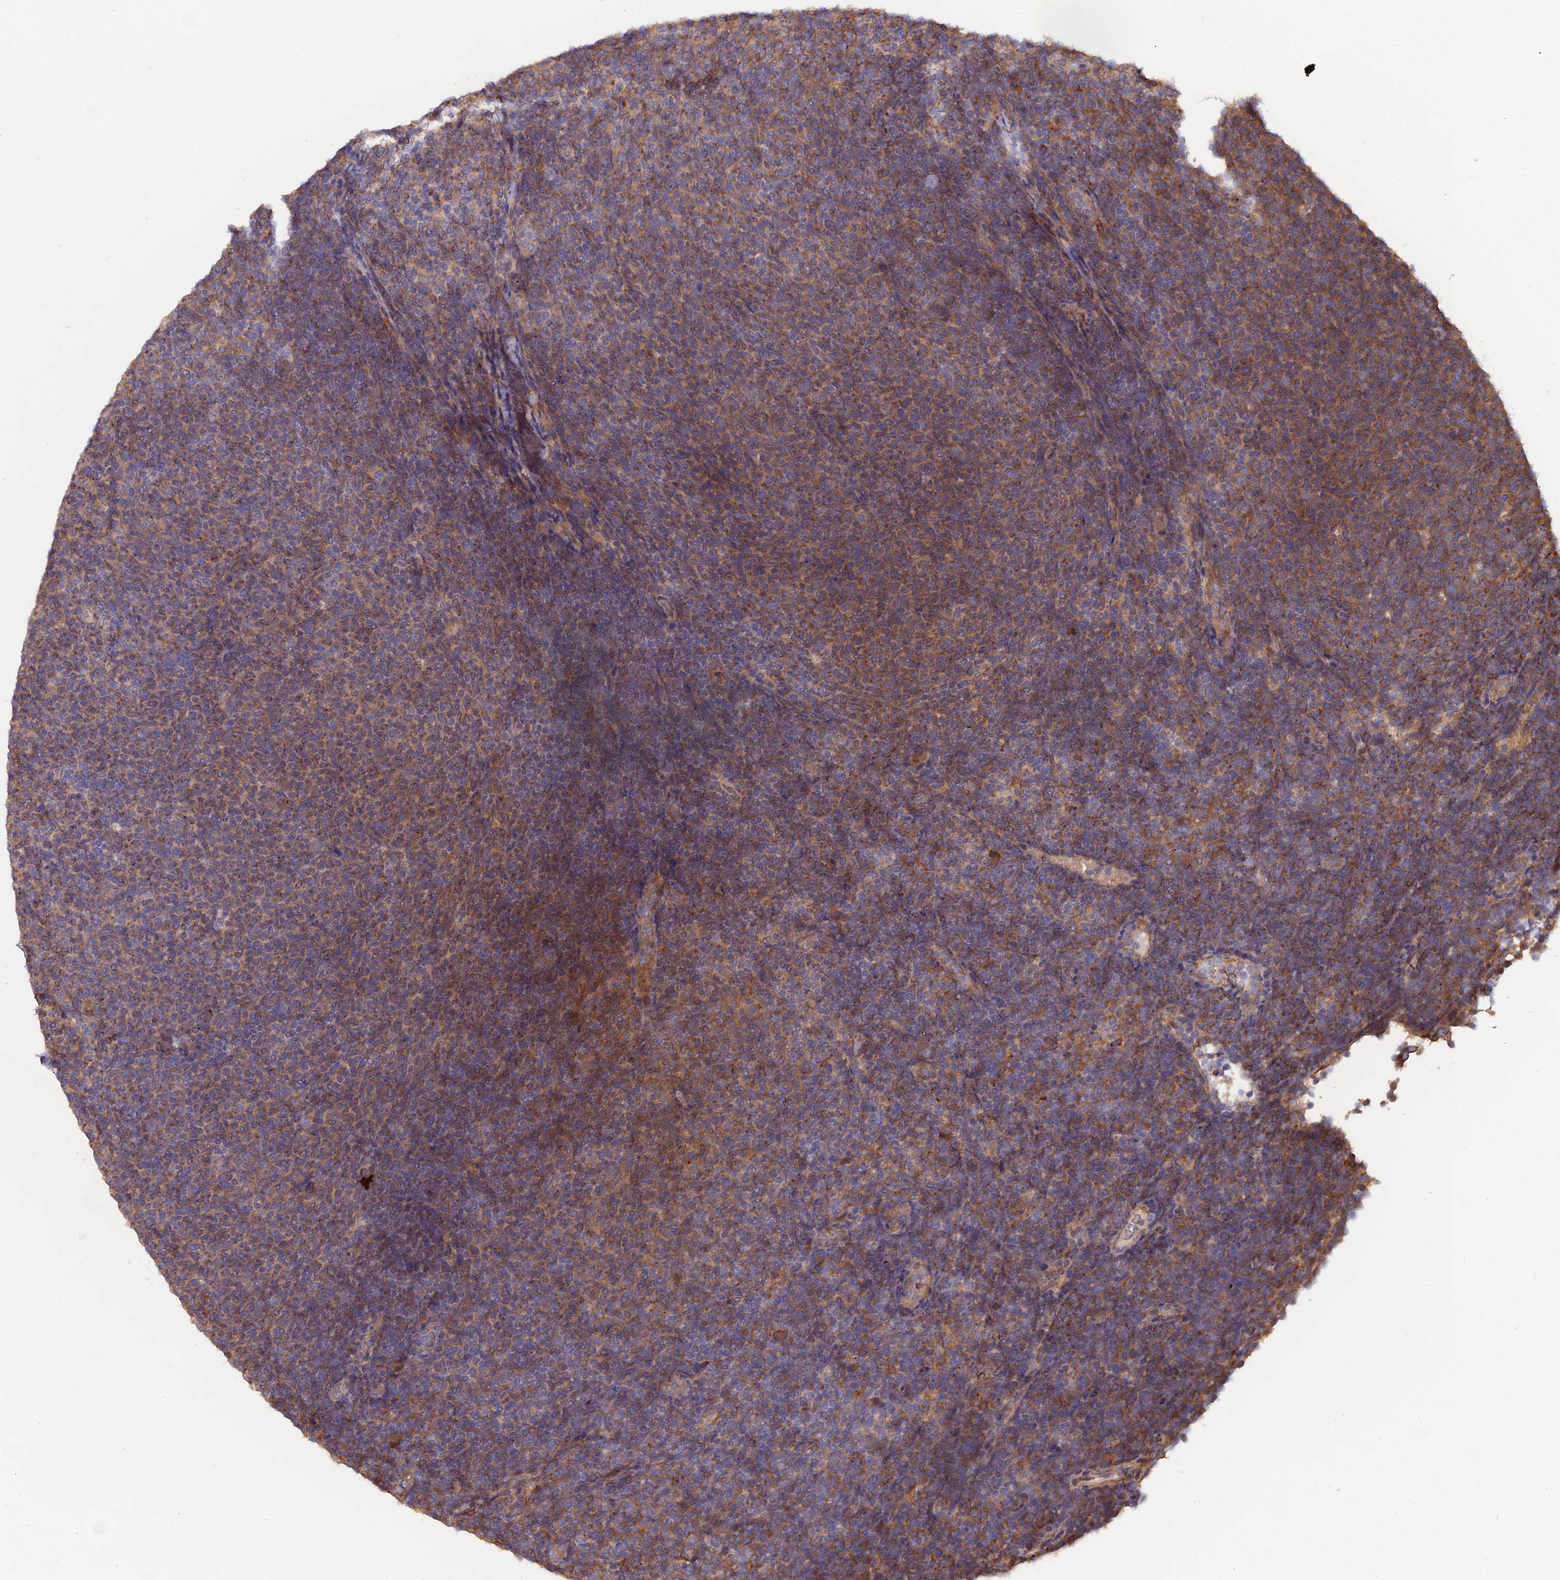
{"staining": {"intensity": "moderate", "quantity": "25%-75%", "location": "cytoplasmic/membranous"}, "tissue": "lymphoma", "cell_type": "Tumor cells", "image_type": "cancer", "snomed": [{"axis": "morphology", "description": "Malignant lymphoma, non-Hodgkin's type, Low grade"}, {"axis": "topography", "description": "Lymph node"}], "caption": "IHC of human lymphoma exhibits medium levels of moderate cytoplasmic/membranous expression in approximately 25%-75% of tumor cells.", "gene": "HYCC1", "patient": {"sex": "male", "age": 66}}